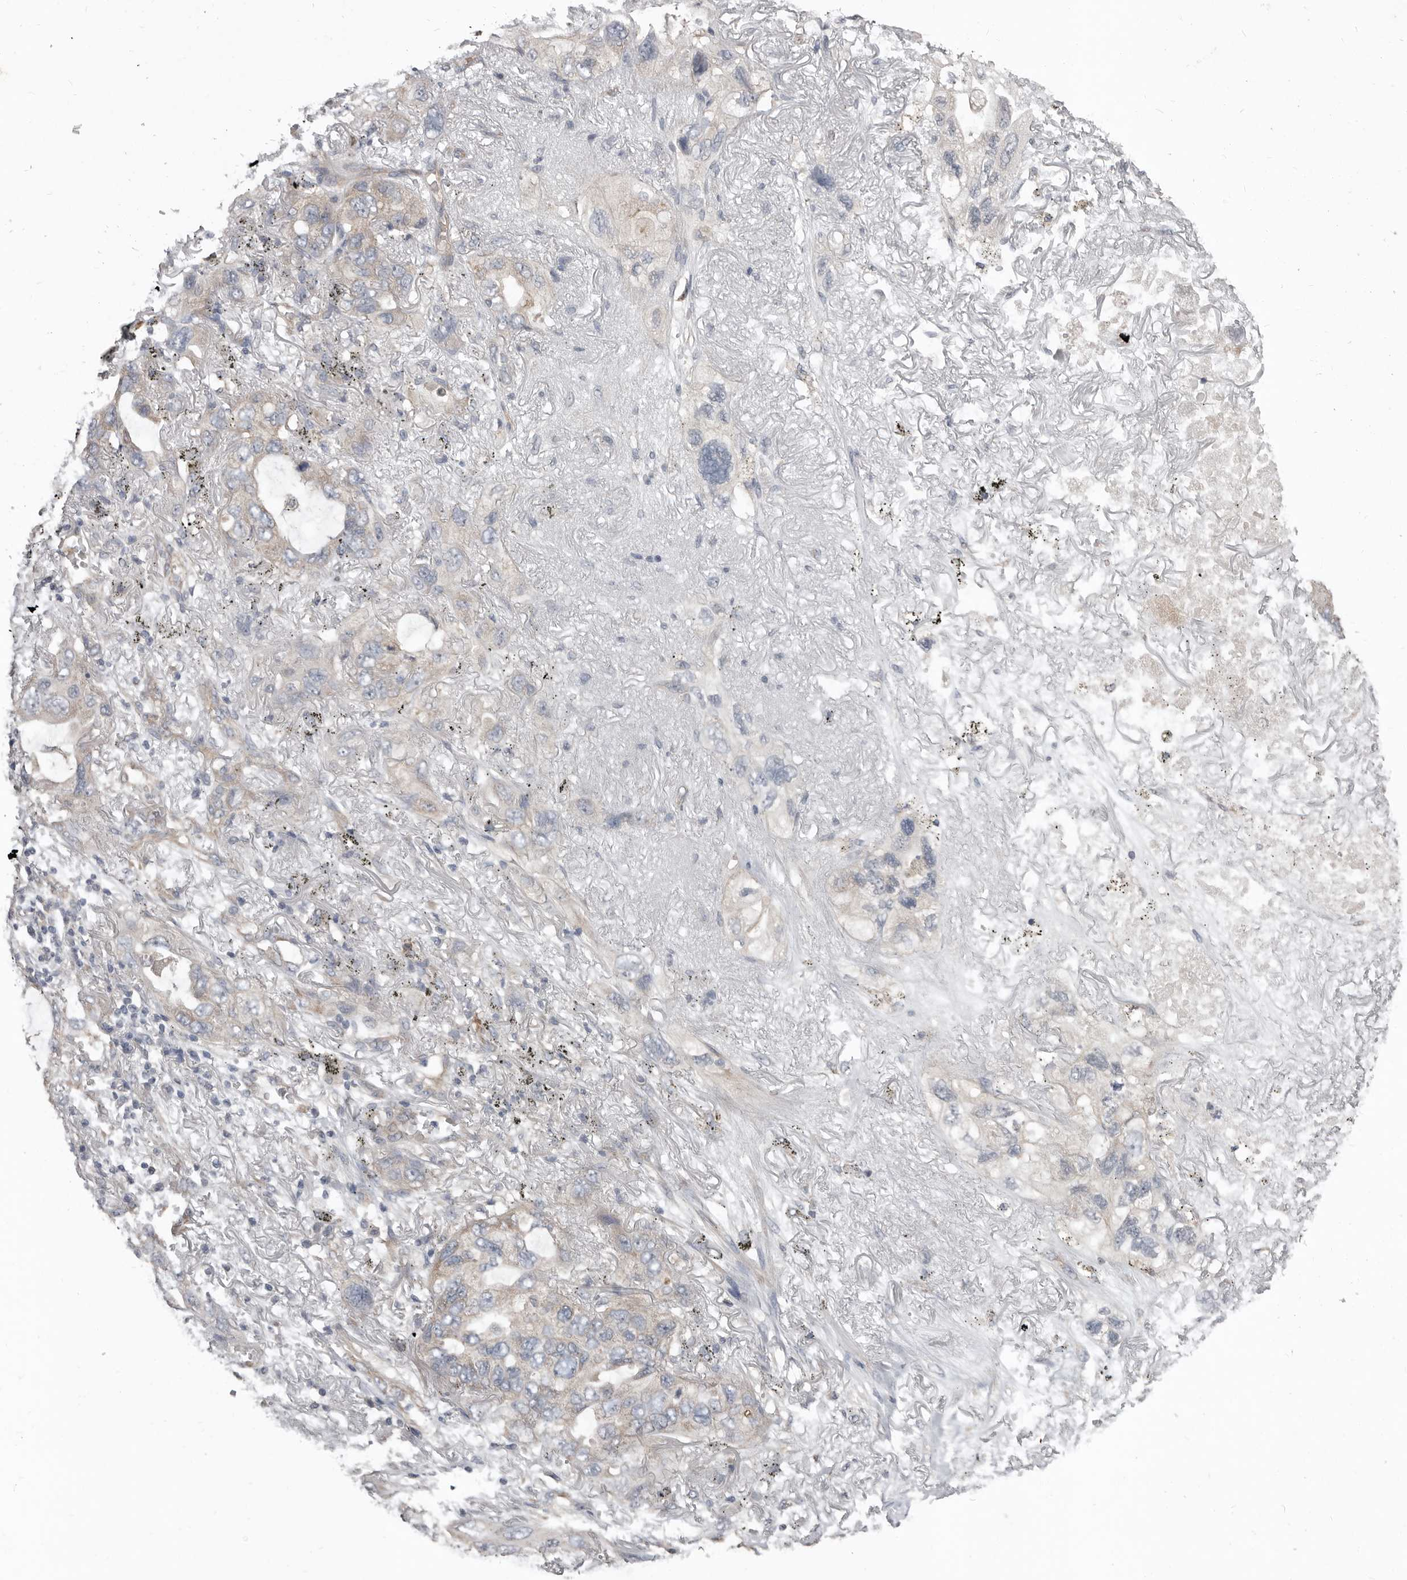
{"staining": {"intensity": "negative", "quantity": "none", "location": "none"}, "tissue": "lung cancer", "cell_type": "Tumor cells", "image_type": "cancer", "snomed": [{"axis": "morphology", "description": "Squamous cell carcinoma, NOS"}, {"axis": "topography", "description": "Lung"}], "caption": "A histopathology image of human lung squamous cell carcinoma is negative for staining in tumor cells.", "gene": "AKNAD1", "patient": {"sex": "female", "age": 73}}